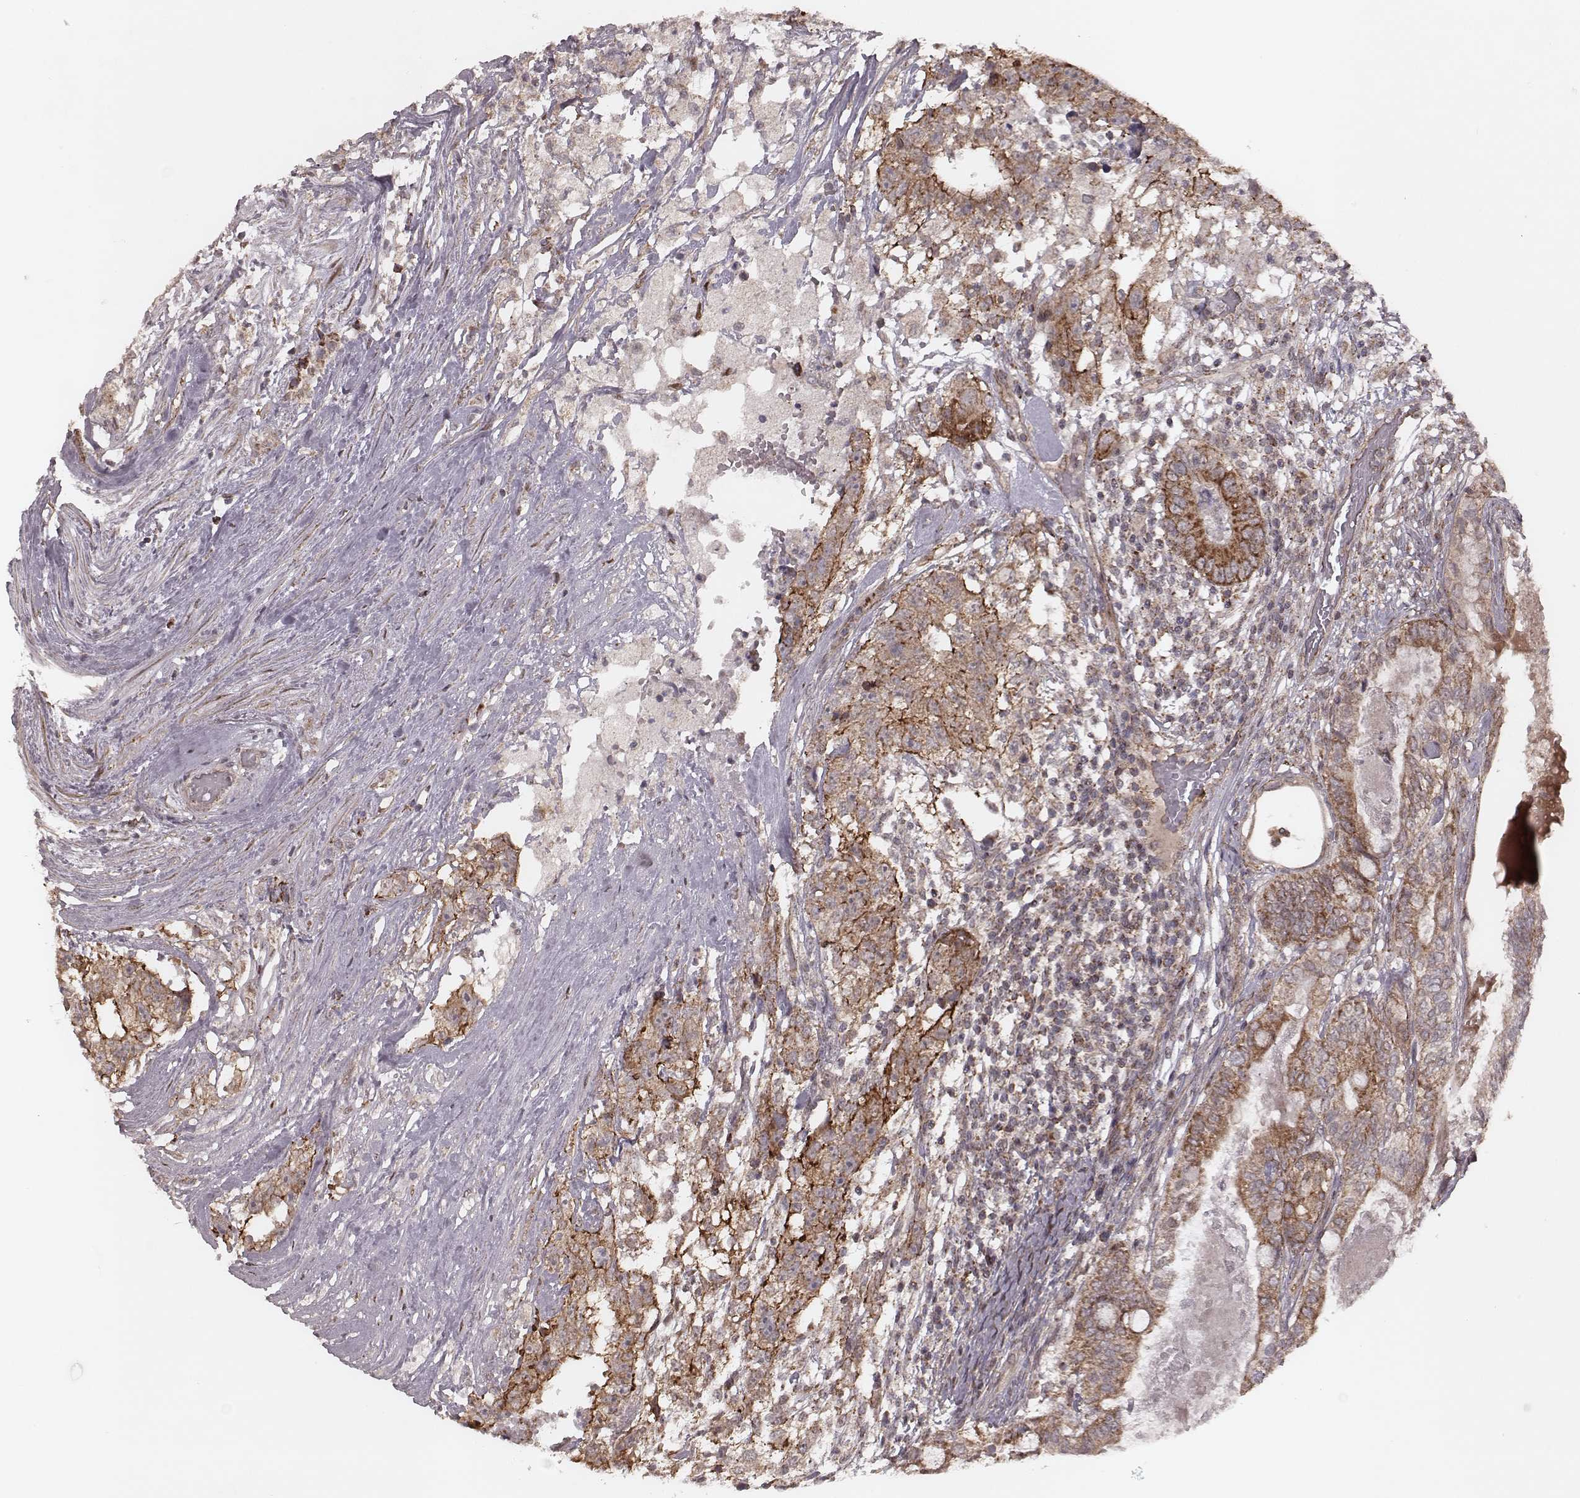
{"staining": {"intensity": "moderate", "quantity": ">75%", "location": "cytoplasmic/membranous"}, "tissue": "testis cancer", "cell_type": "Tumor cells", "image_type": "cancer", "snomed": [{"axis": "morphology", "description": "Seminoma, NOS"}, {"axis": "morphology", "description": "Carcinoma, Embryonal, NOS"}, {"axis": "topography", "description": "Testis"}], "caption": "High-power microscopy captured an immunohistochemistry photomicrograph of testis cancer (embryonal carcinoma), revealing moderate cytoplasmic/membranous positivity in about >75% of tumor cells. (IHC, brightfield microscopy, high magnification).", "gene": "NDUFA7", "patient": {"sex": "male", "age": 41}}